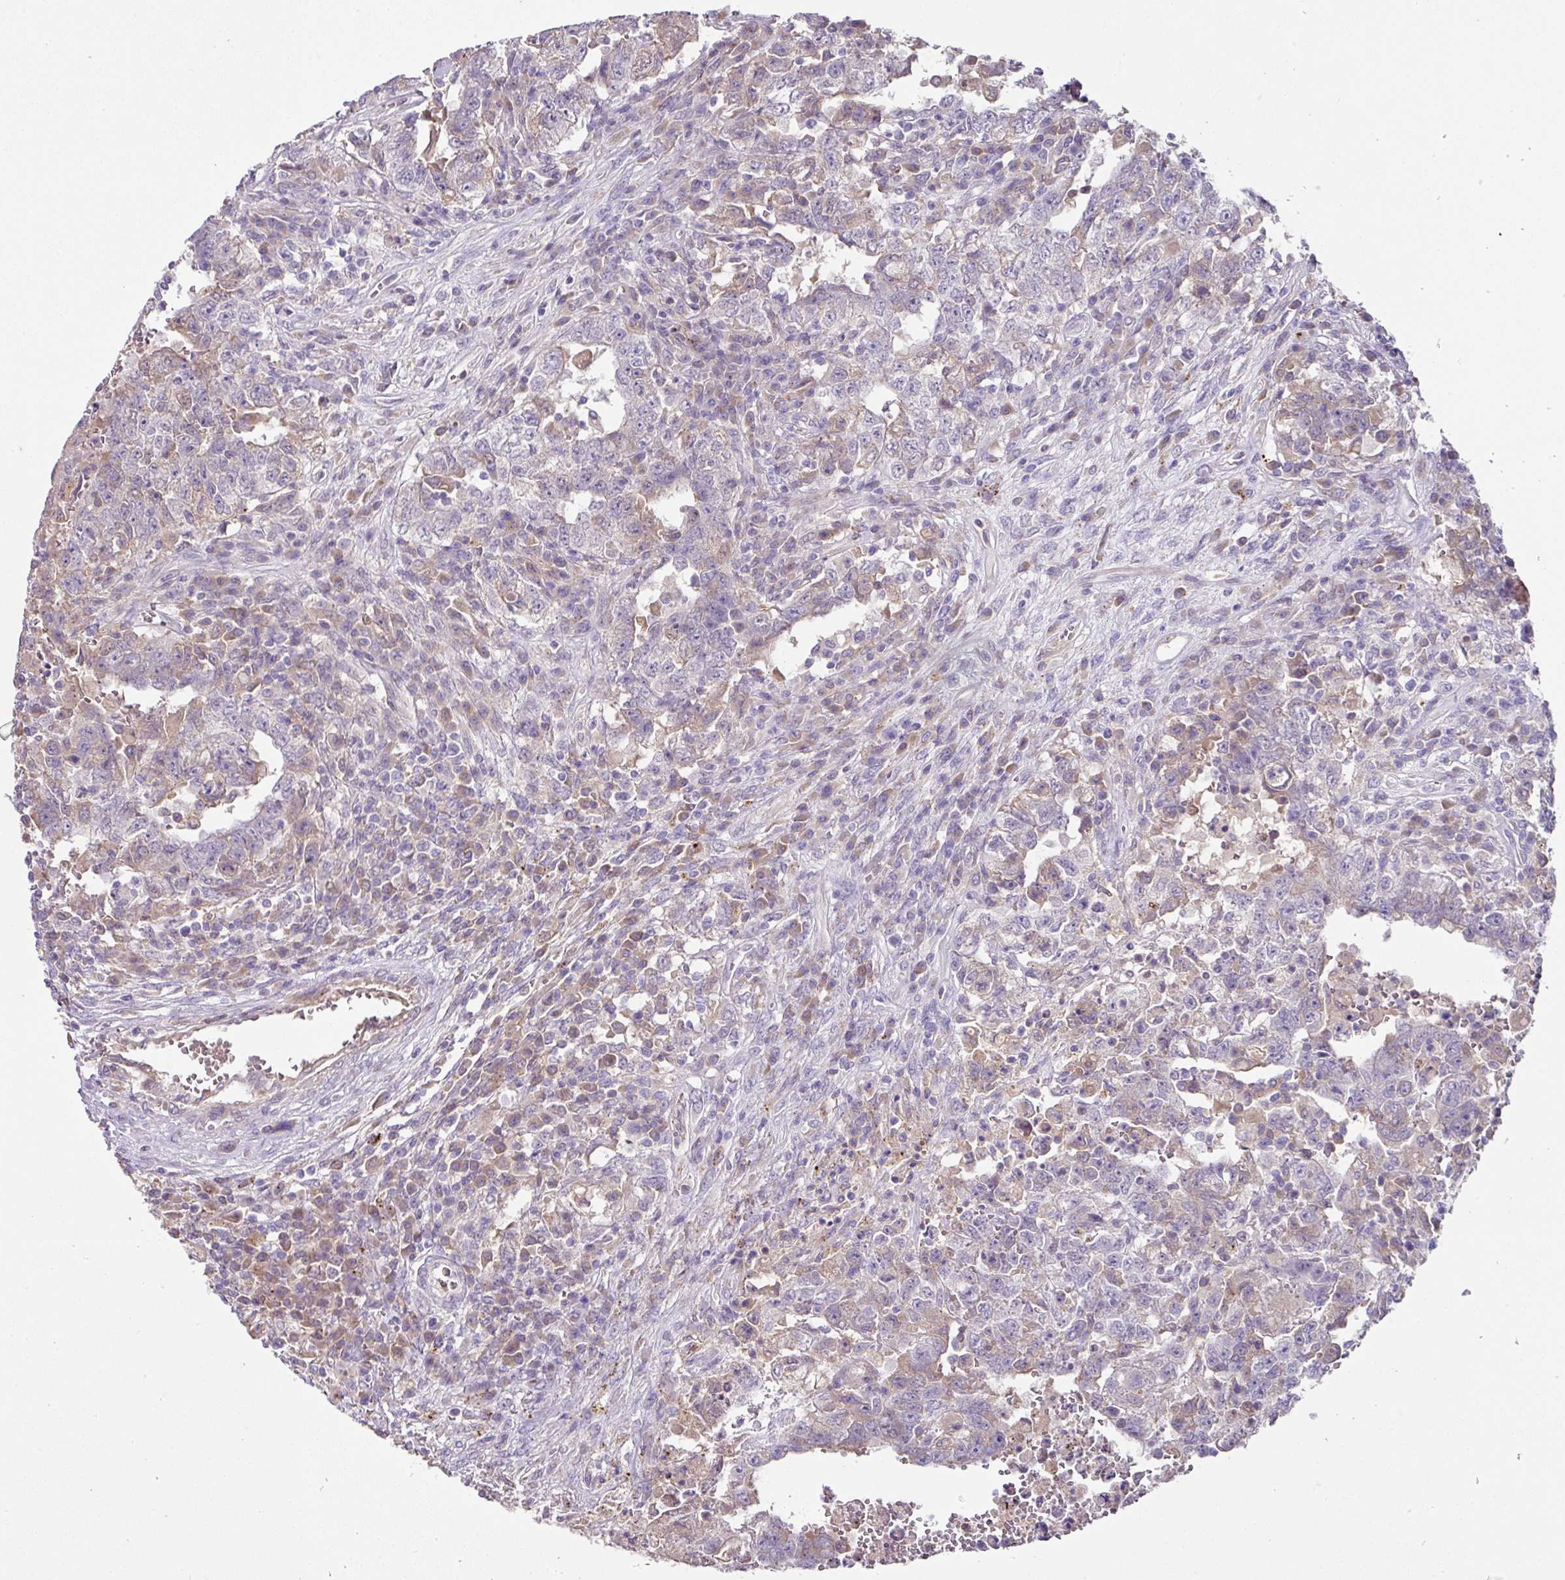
{"staining": {"intensity": "weak", "quantity": "<25%", "location": "cytoplasmic/membranous"}, "tissue": "testis cancer", "cell_type": "Tumor cells", "image_type": "cancer", "snomed": [{"axis": "morphology", "description": "Carcinoma, Embryonal, NOS"}, {"axis": "topography", "description": "Testis"}], "caption": "The IHC image has no significant positivity in tumor cells of testis cancer tissue.", "gene": "PLEKHH3", "patient": {"sex": "male", "age": 26}}